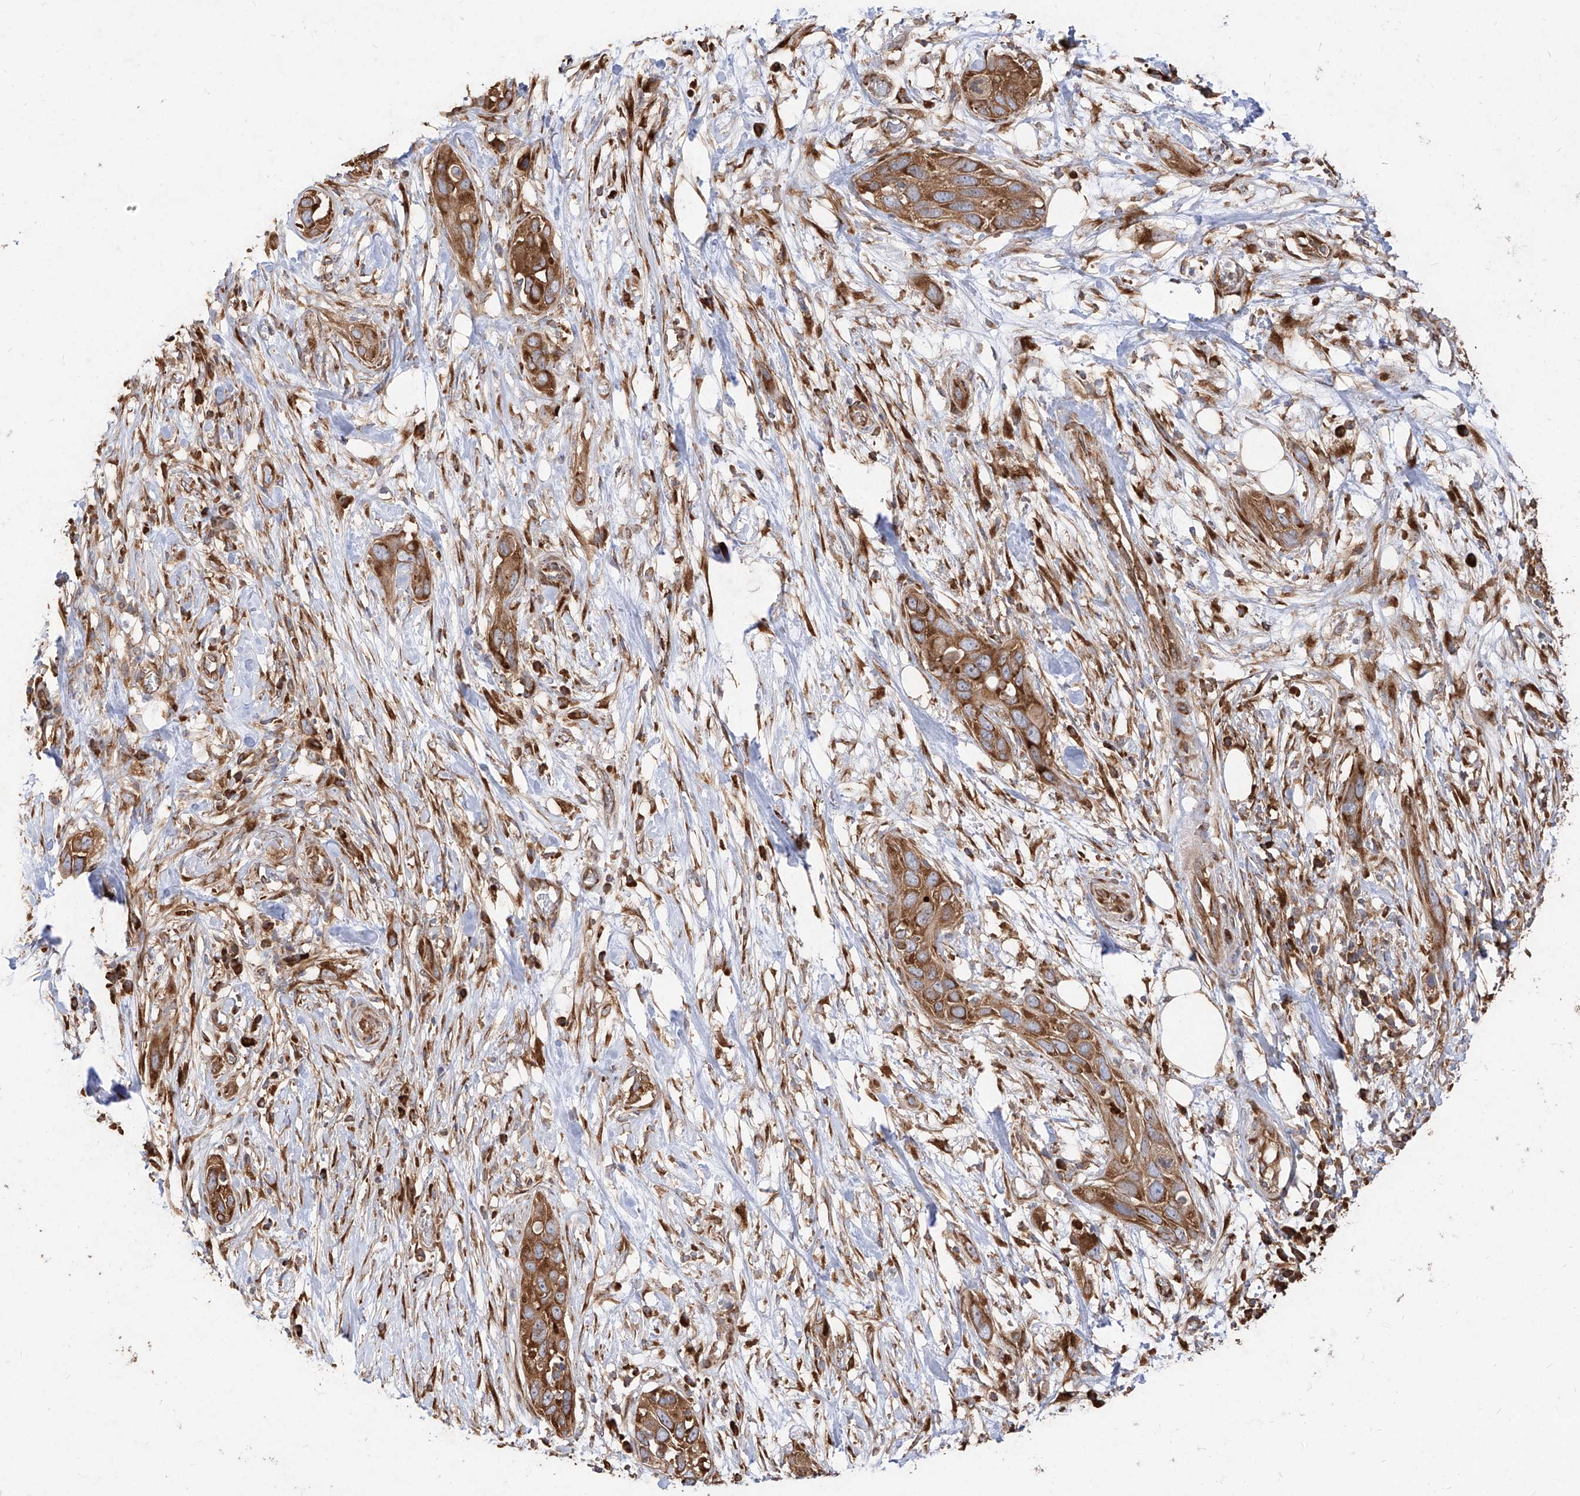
{"staining": {"intensity": "strong", "quantity": ">75%", "location": "cytoplasmic/membranous"}, "tissue": "pancreatic cancer", "cell_type": "Tumor cells", "image_type": "cancer", "snomed": [{"axis": "morphology", "description": "Adenocarcinoma, NOS"}, {"axis": "topography", "description": "Pancreas"}], "caption": "This photomicrograph reveals immunohistochemistry (IHC) staining of pancreatic adenocarcinoma, with high strong cytoplasmic/membranous staining in approximately >75% of tumor cells.", "gene": "RPS25", "patient": {"sex": "female", "age": 60}}